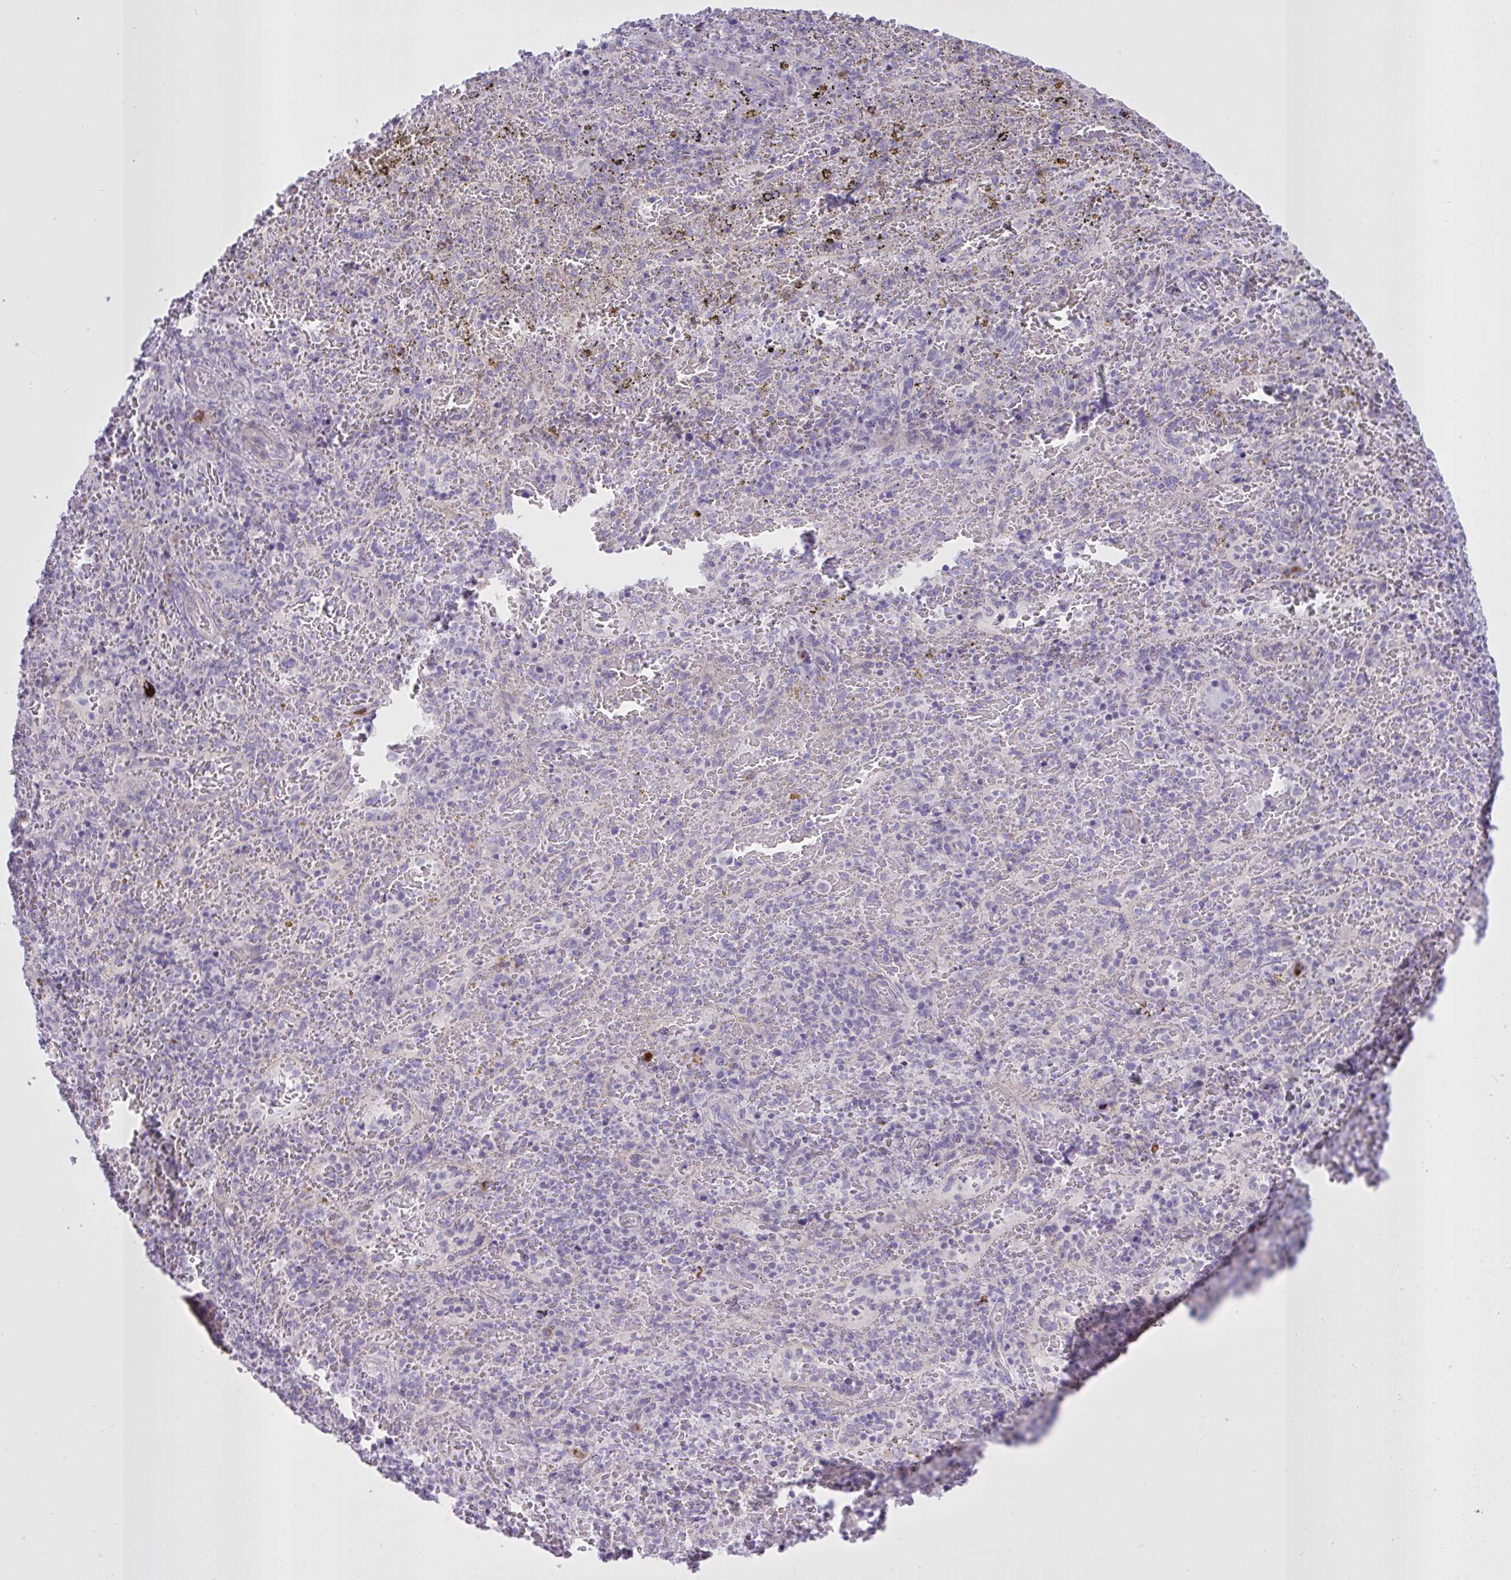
{"staining": {"intensity": "negative", "quantity": "none", "location": "none"}, "tissue": "spleen", "cell_type": "Cells in red pulp", "image_type": "normal", "snomed": [{"axis": "morphology", "description": "Normal tissue, NOS"}, {"axis": "topography", "description": "Spleen"}], "caption": "Immunohistochemical staining of normal spleen exhibits no significant staining in cells in red pulp. (DAB IHC visualized using brightfield microscopy, high magnification).", "gene": "SPAG1", "patient": {"sex": "female", "age": 50}}